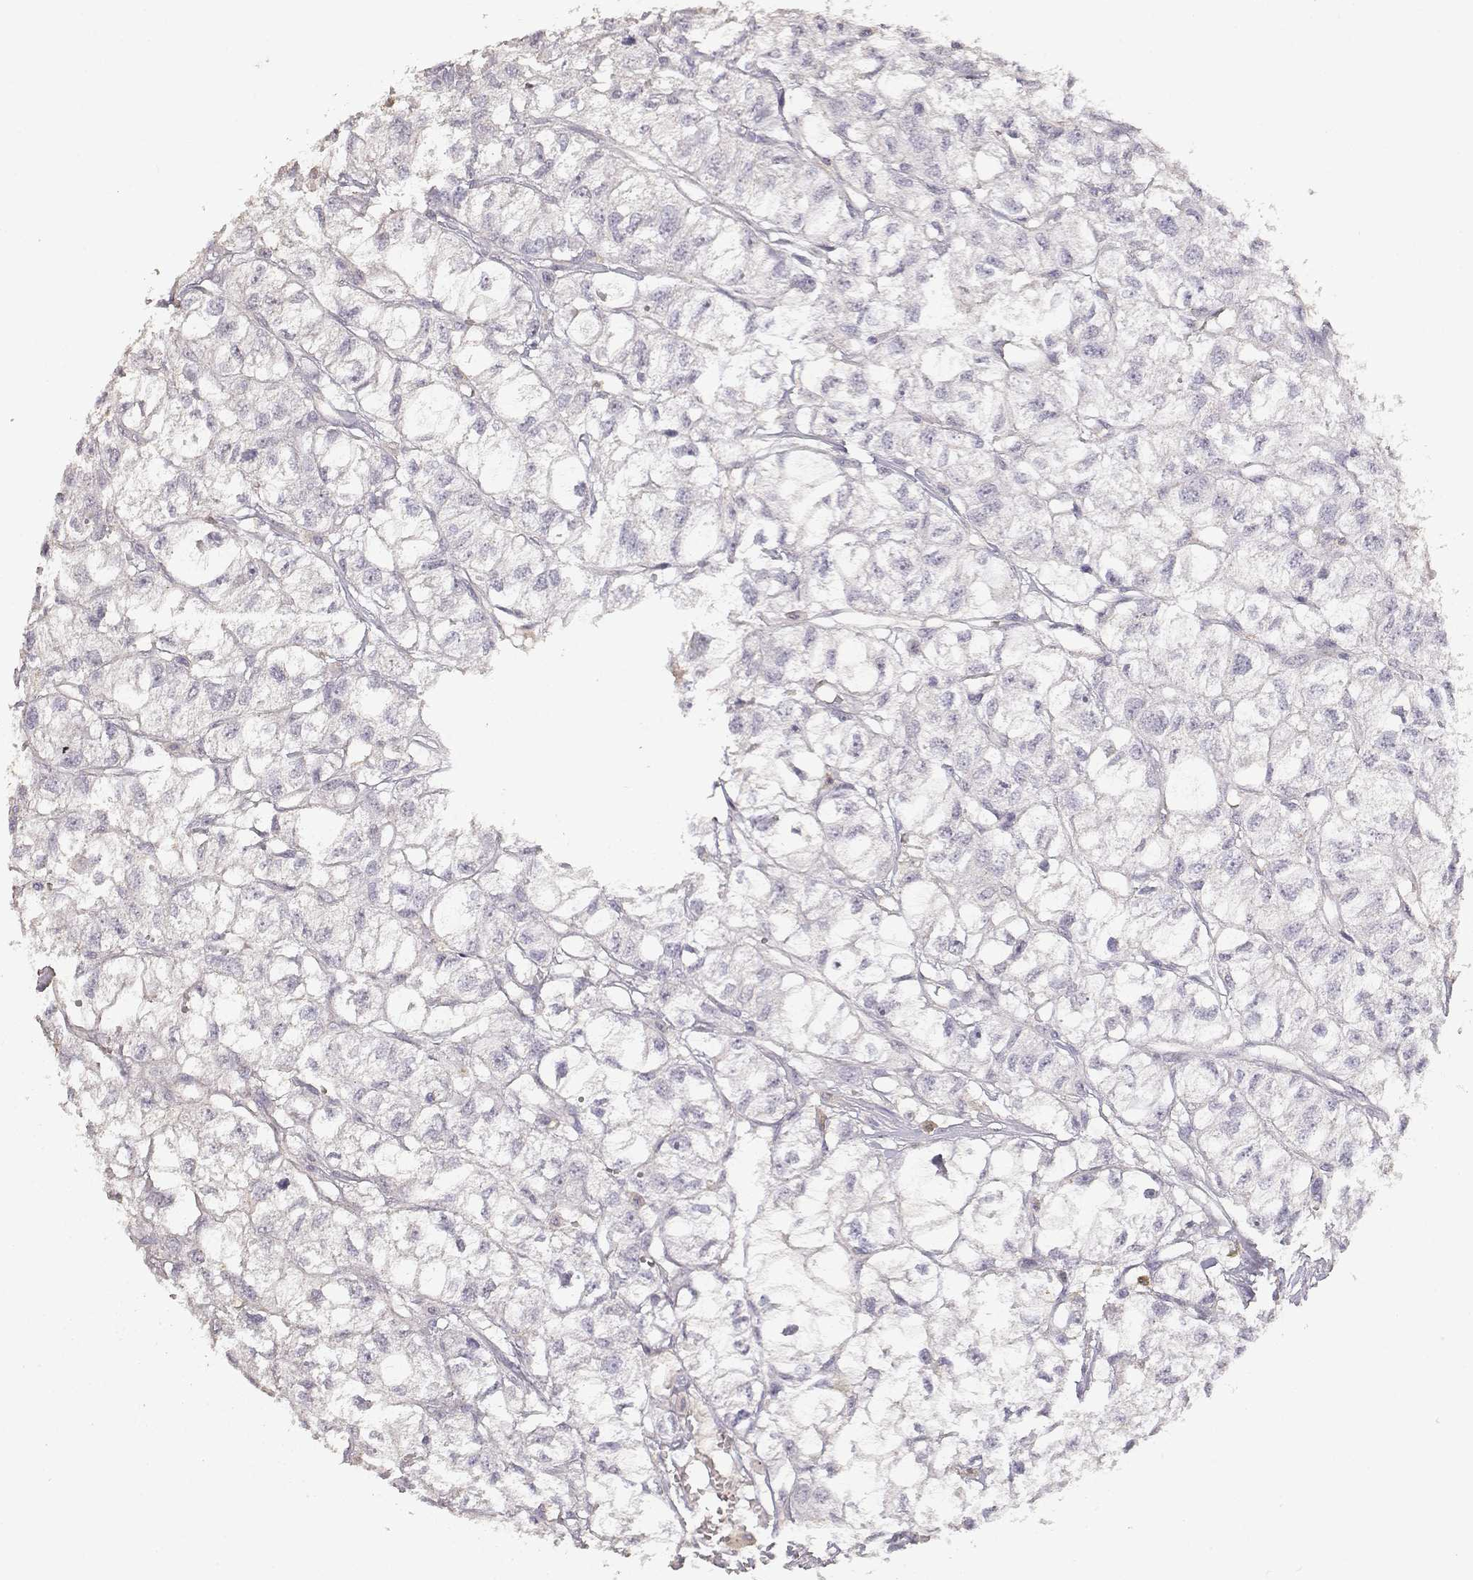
{"staining": {"intensity": "negative", "quantity": "none", "location": "none"}, "tissue": "renal cancer", "cell_type": "Tumor cells", "image_type": "cancer", "snomed": [{"axis": "morphology", "description": "Adenocarcinoma, NOS"}, {"axis": "topography", "description": "Kidney"}], "caption": "Tumor cells show no significant staining in adenocarcinoma (renal).", "gene": "TNFRSF10C", "patient": {"sex": "male", "age": 56}}